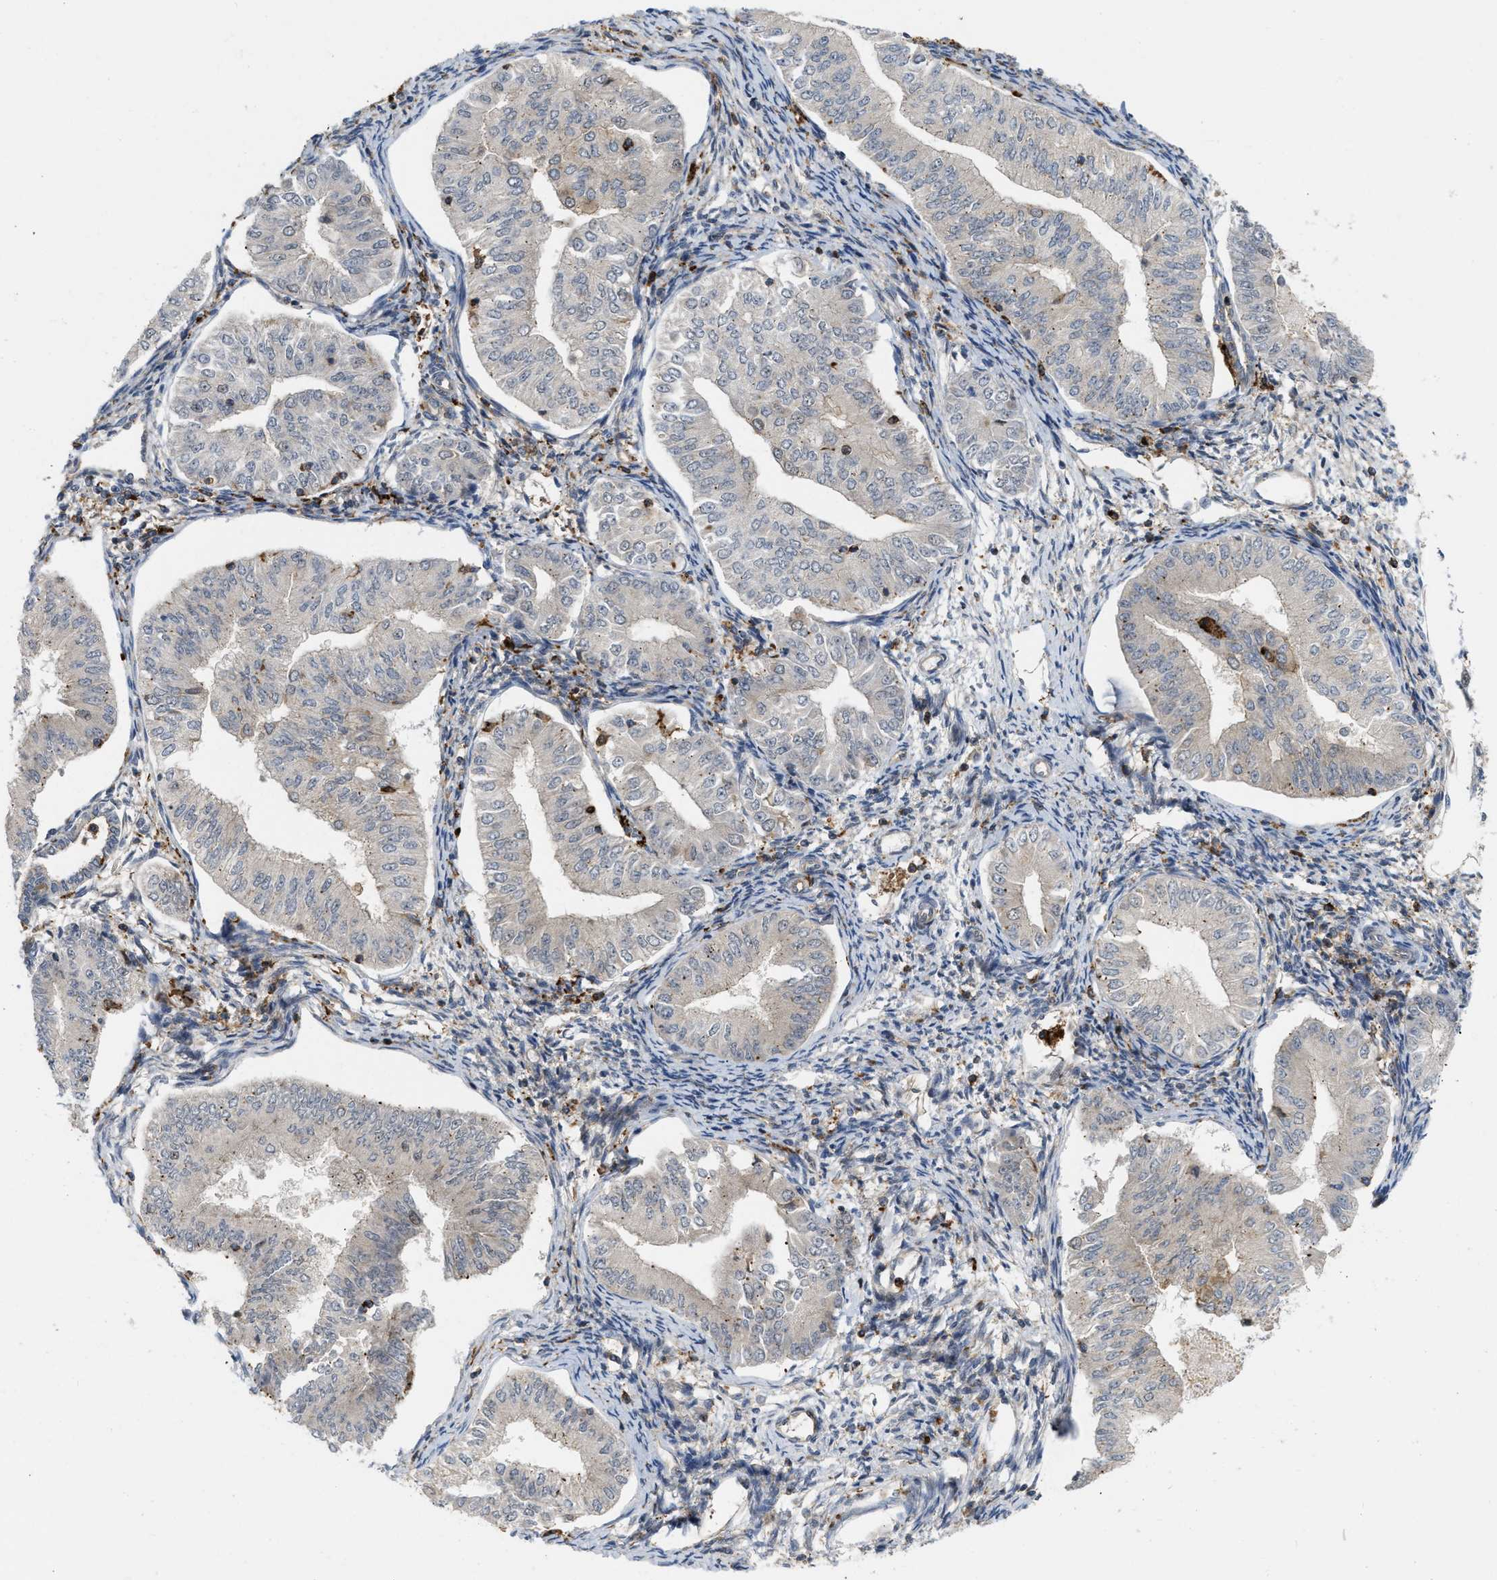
{"staining": {"intensity": "negative", "quantity": "none", "location": "none"}, "tissue": "endometrial cancer", "cell_type": "Tumor cells", "image_type": "cancer", "snomed": [{"axis": "morphology", "description": "Normal tissue, NOS"}, {"axis": "morphology", "description": "Adenocarcinoma, NOS"}, {"axis": "topography", "description": "Endometrium"}], "caption": "Tumor cells are negative for protein expression in human endometrial cancer (adenocarcinoma).", "gene": "IQCE", "patient": {"sex": "female", "age": 53}}